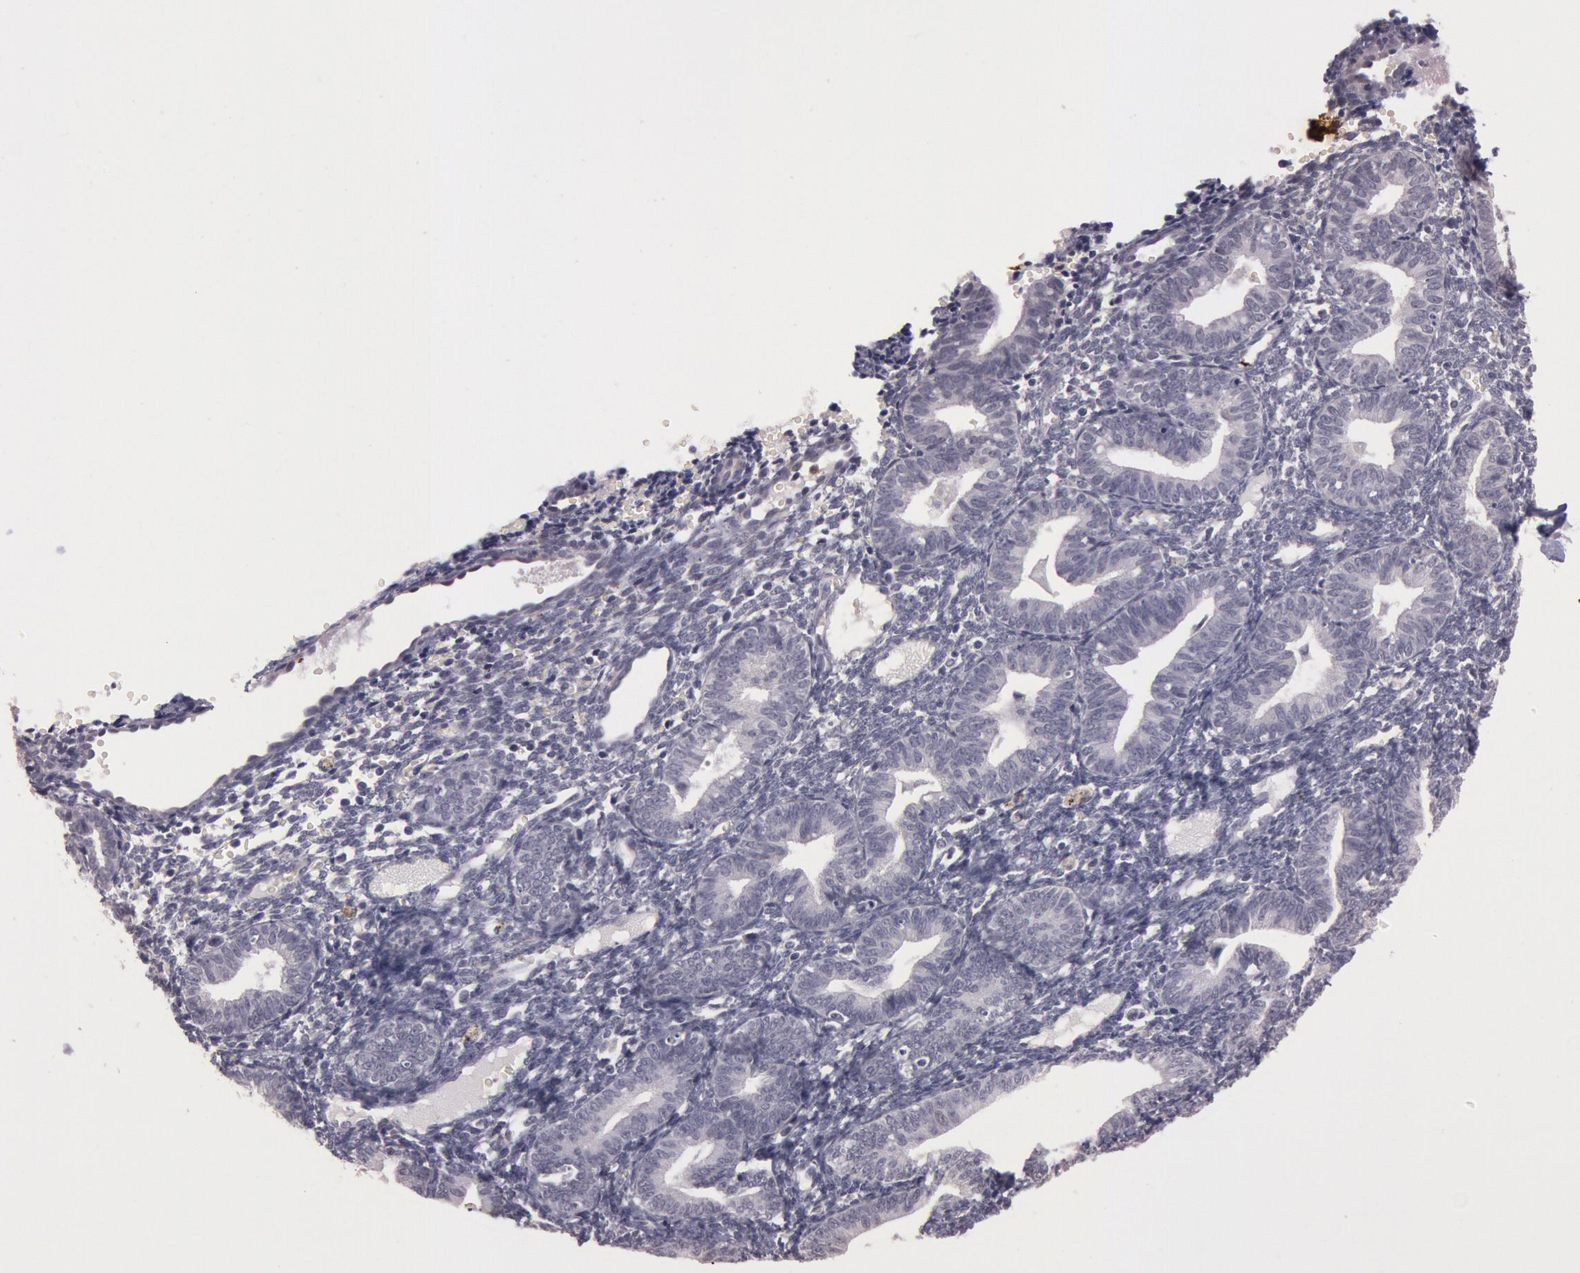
{"staining": {"intensity": "negative", "quantity": "none", "location": "none"}, "tissue": "endometrium", "cell_type": "Cells in endometrial stroma", "image_type": "normal", "snomed": [{"axis": "morphology", "description": "Normal tissue, NOS"}, {"axis": "topography", "description": "Endometrium"}], "caption": "Cells in endometrial stroma are negative for protein expression in normal human endometrium. (DAB immunohistochemistry visualized using brightfield microscopy, high magnification).", "gene": "KDM6A", "patient": {"sex": "female", "age": 61}}